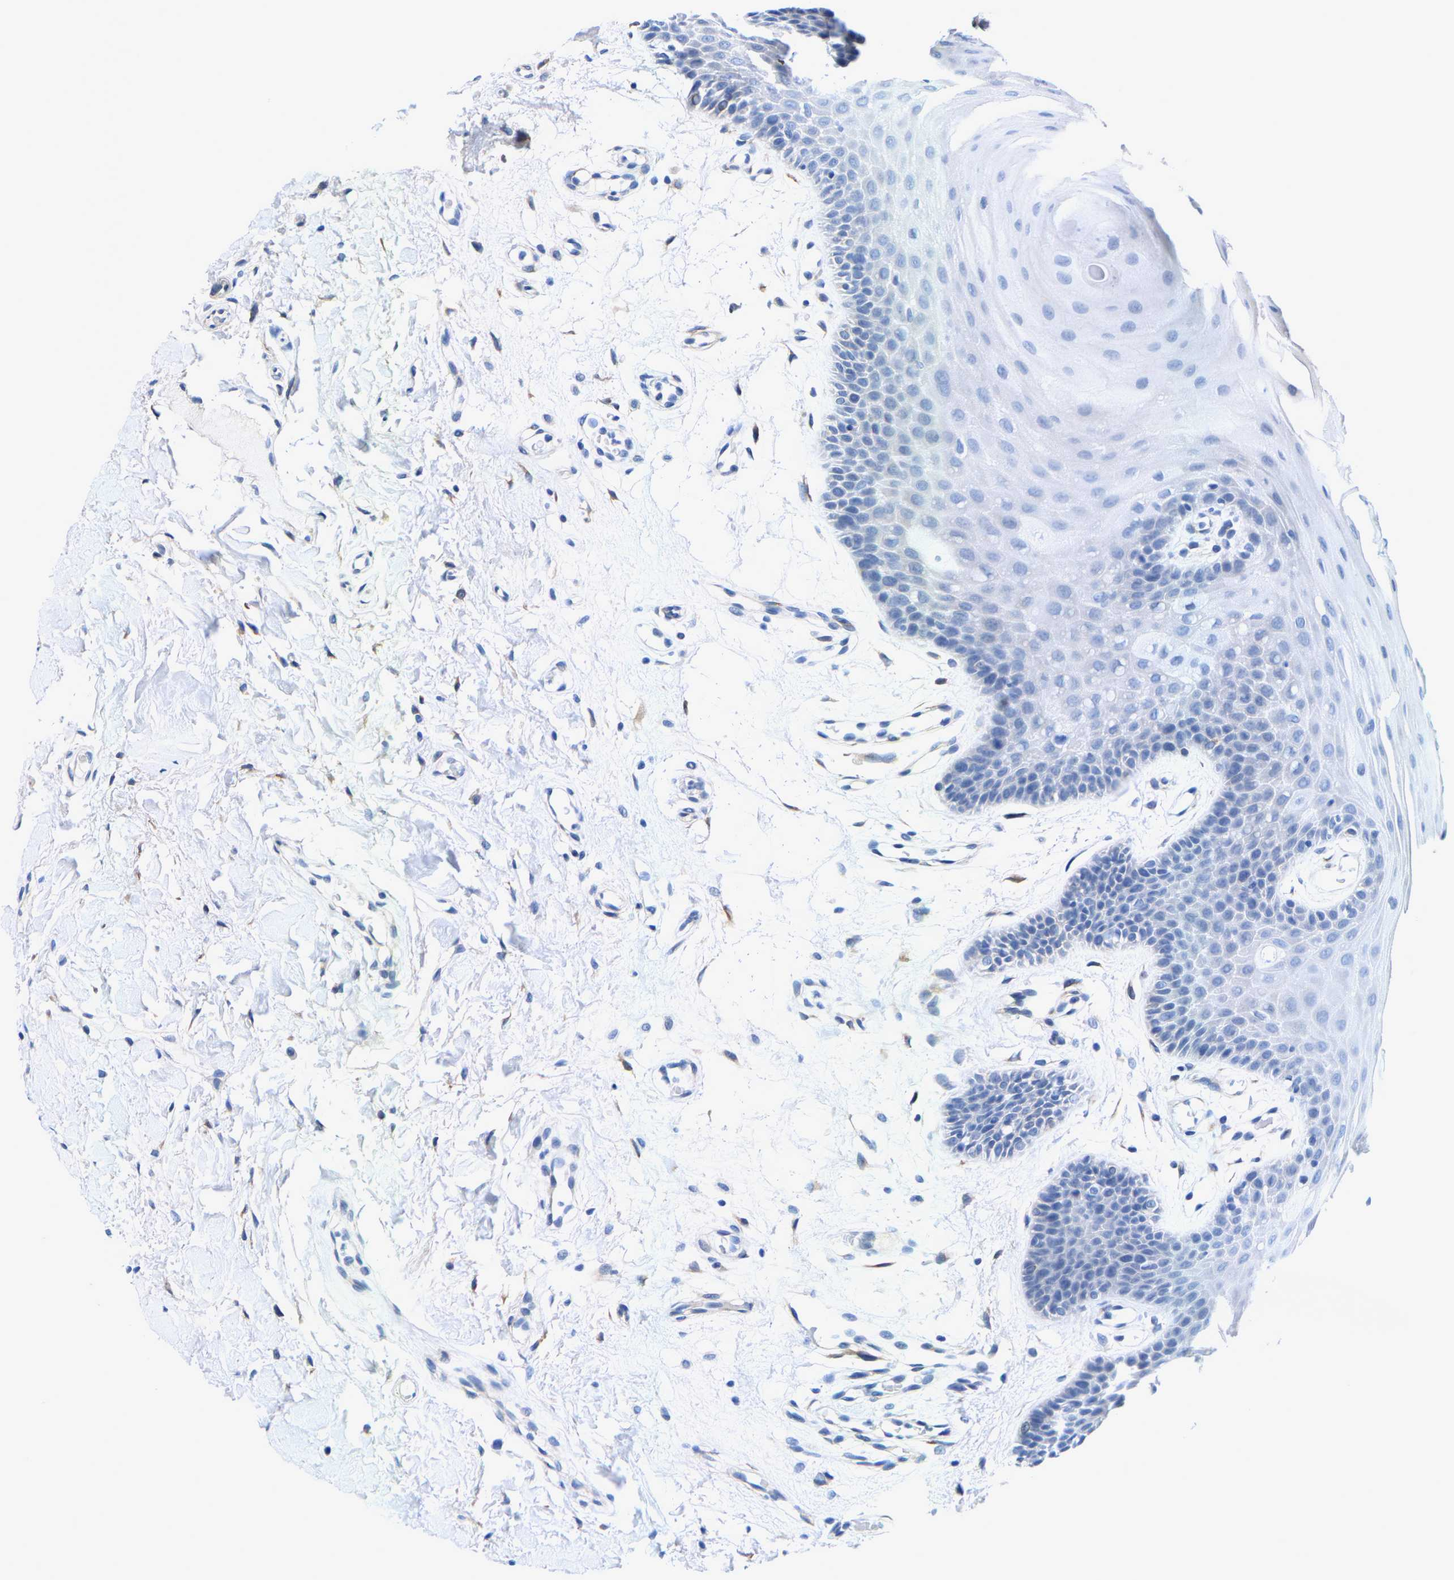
{"staining": {"intensity": "negative", "quantity": "none", "location": "none"}, "tissue": "oral mucosa", "cell_type": "Squamous epithelial cells", "image_type": "normal", "snomed": [{"axis": "morphology", "description": "Normal tissue, NOS"}, {"axis": "morphology", "description": "Squamous cell carcinoma, NOS"}, {"axis": "topography", "description": "Oral tissue"}, {"axis": "topography", "description": "Head-Neck"}], "caption": "Protein analysis of unremarkable oral mucosa demonstrates no significant expression in squamous epithelial cells. Nuclei are stained in blue.", "gene": "DSCAM", "patient": {"sex": "male", "age": 71}}